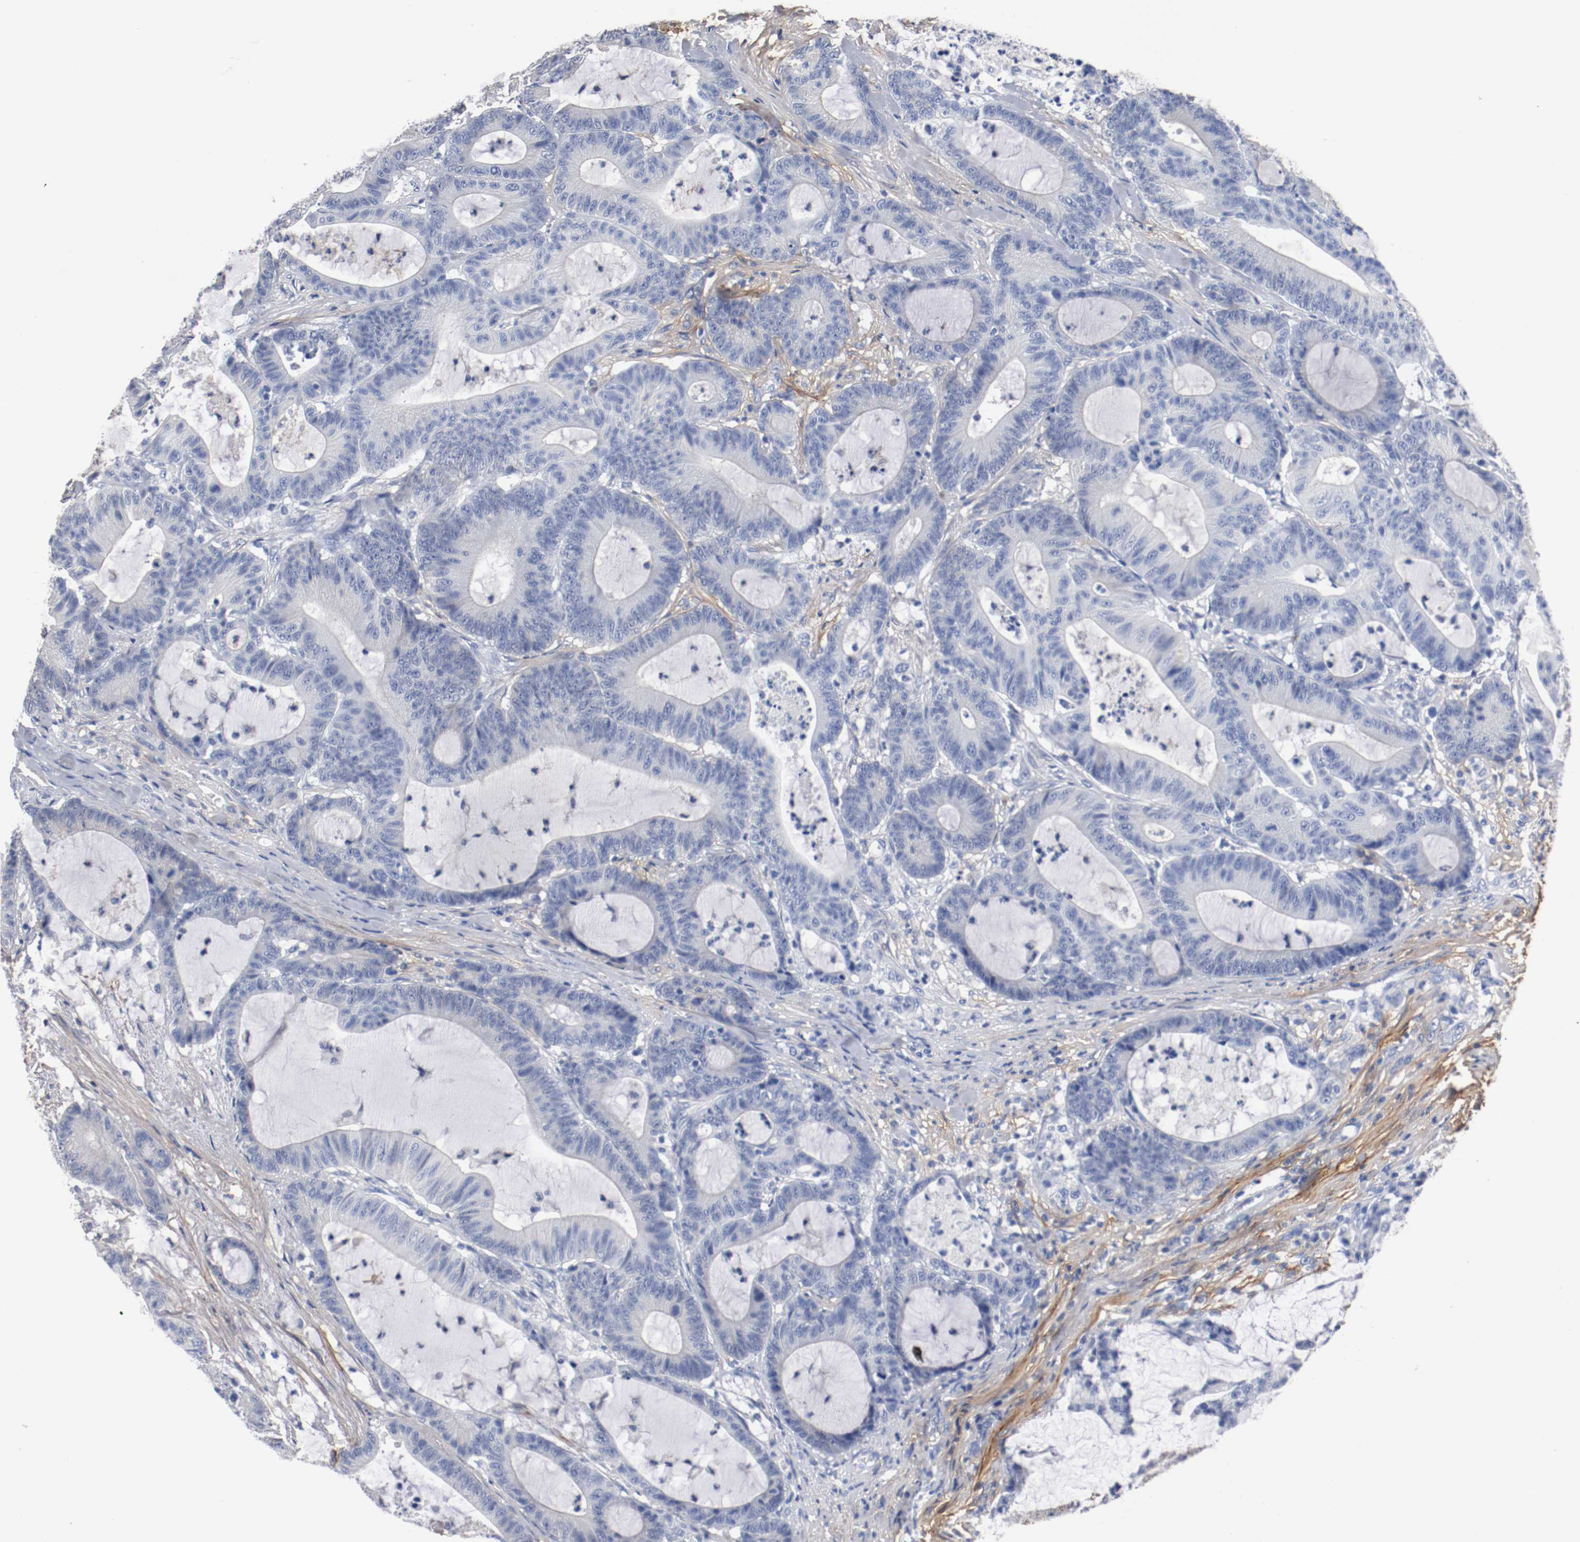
{"staining": {"intensity": "negative", "quantity": "none", "location": "none"}, "tissue": "colorectal cancer", "cell_type": "Tumor cells", "image_type": "cancer", "snomed": [{"axis": "morphology", "description": "Adenocarcinoma, NOS"}, {"axis": "topography", "description": "Colon"}], "caption": "This histopathology image is of colorectal cancer stained with immunohistochemistry to label a protein in brown with the nuclei are counter-stained blue. There is no expression in tumor cells.", "gene": "TNC", "patient": {"sex": "female", "age": 84}}